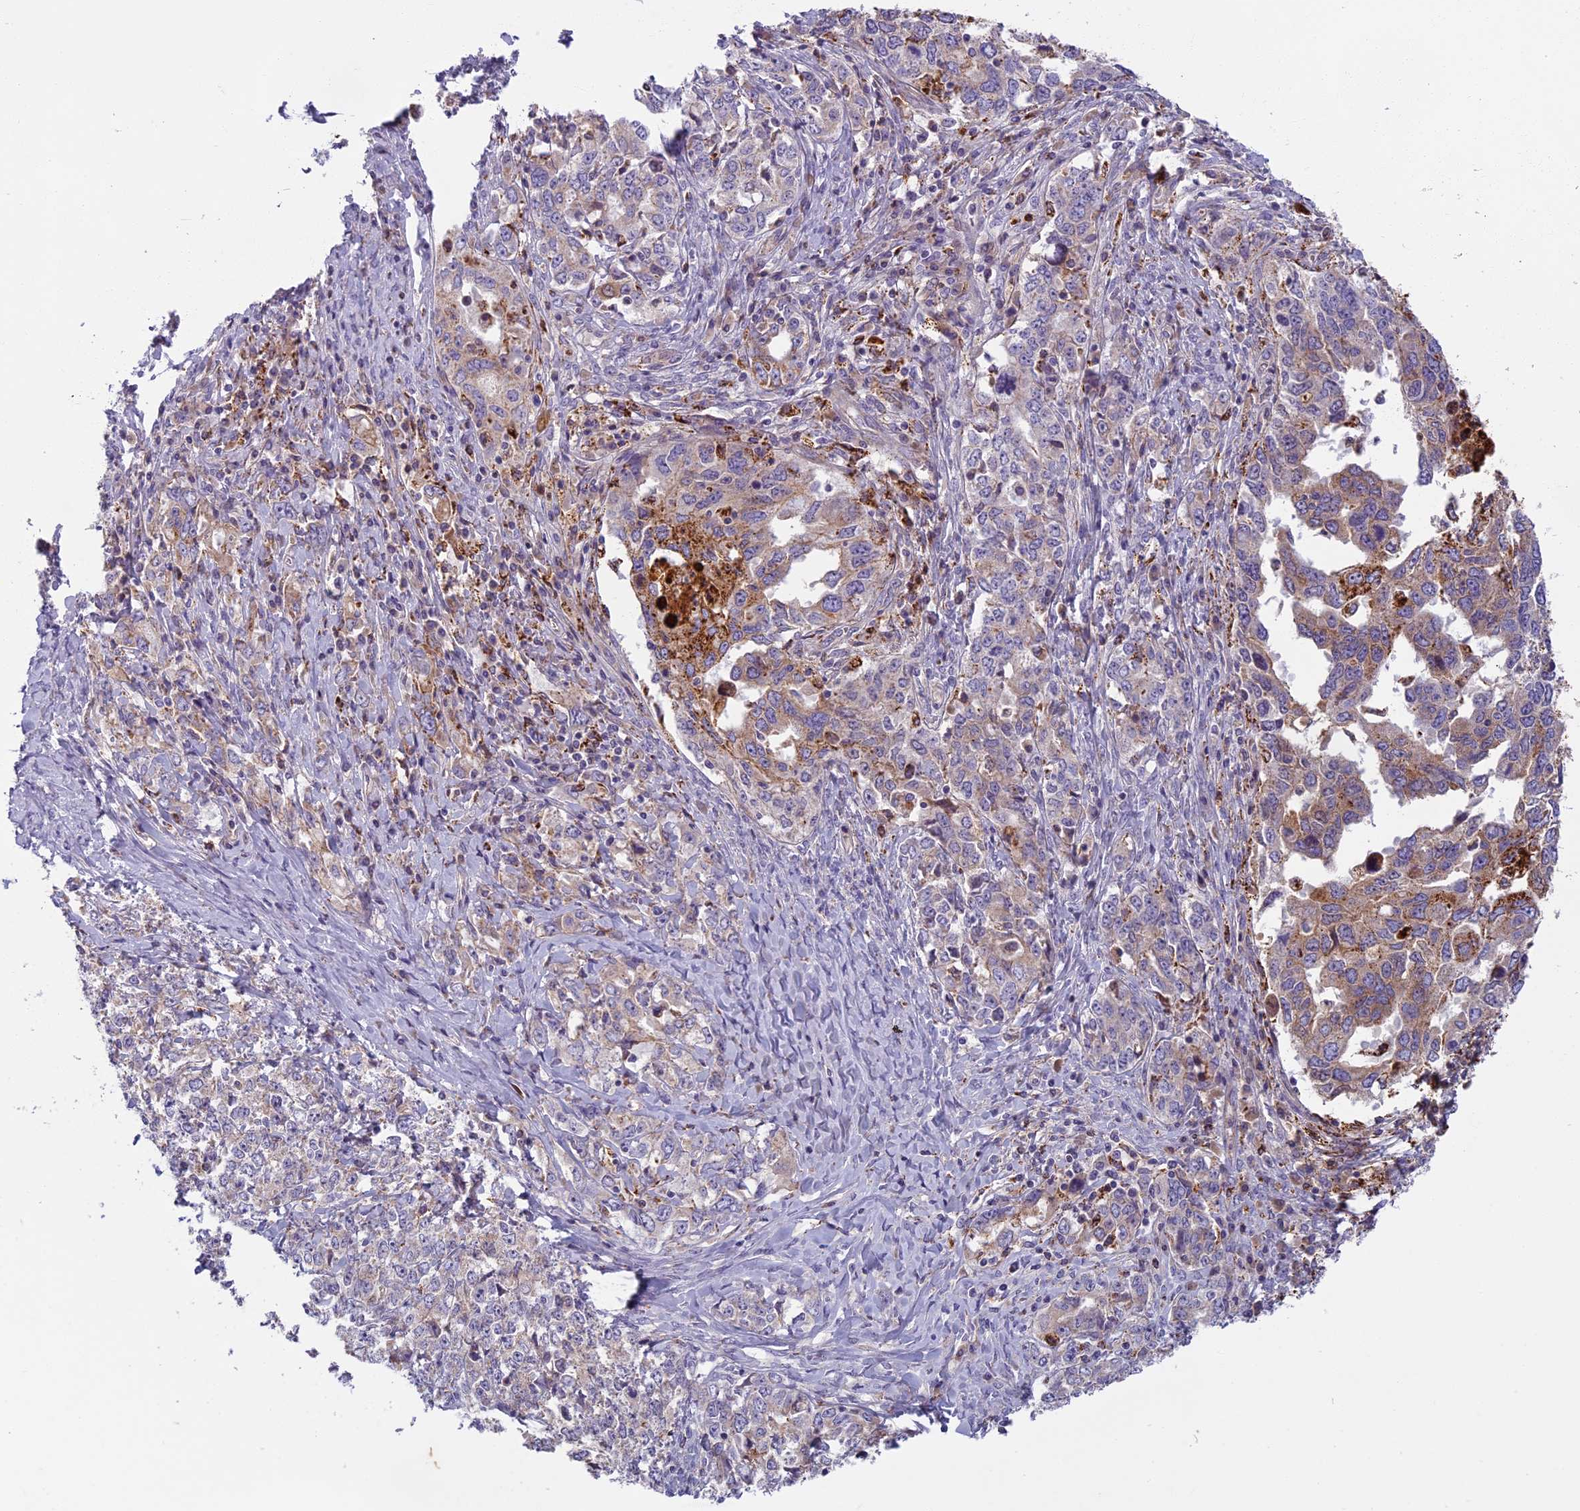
{"staining": {"intensity": "moderate", "quantity": "<25%", "location": "cytoplasmic/membranous"}, "tissue": "ovarian cancer", "cell_type": "Tumor cells", "image_type": "cancer", "snomed": [{"axis": "morphology", "description": "Carcinoma, endometroid"}, {"axis": "topography", "description": "Ovary"}], "caption": "An image of ovarian cancer stained for a protein reveals moderate cytoplasmic/membranous brown staining in tumor cells.", "gene": "SEMA7A", "patient": {"sex": "female", "age": 62}}